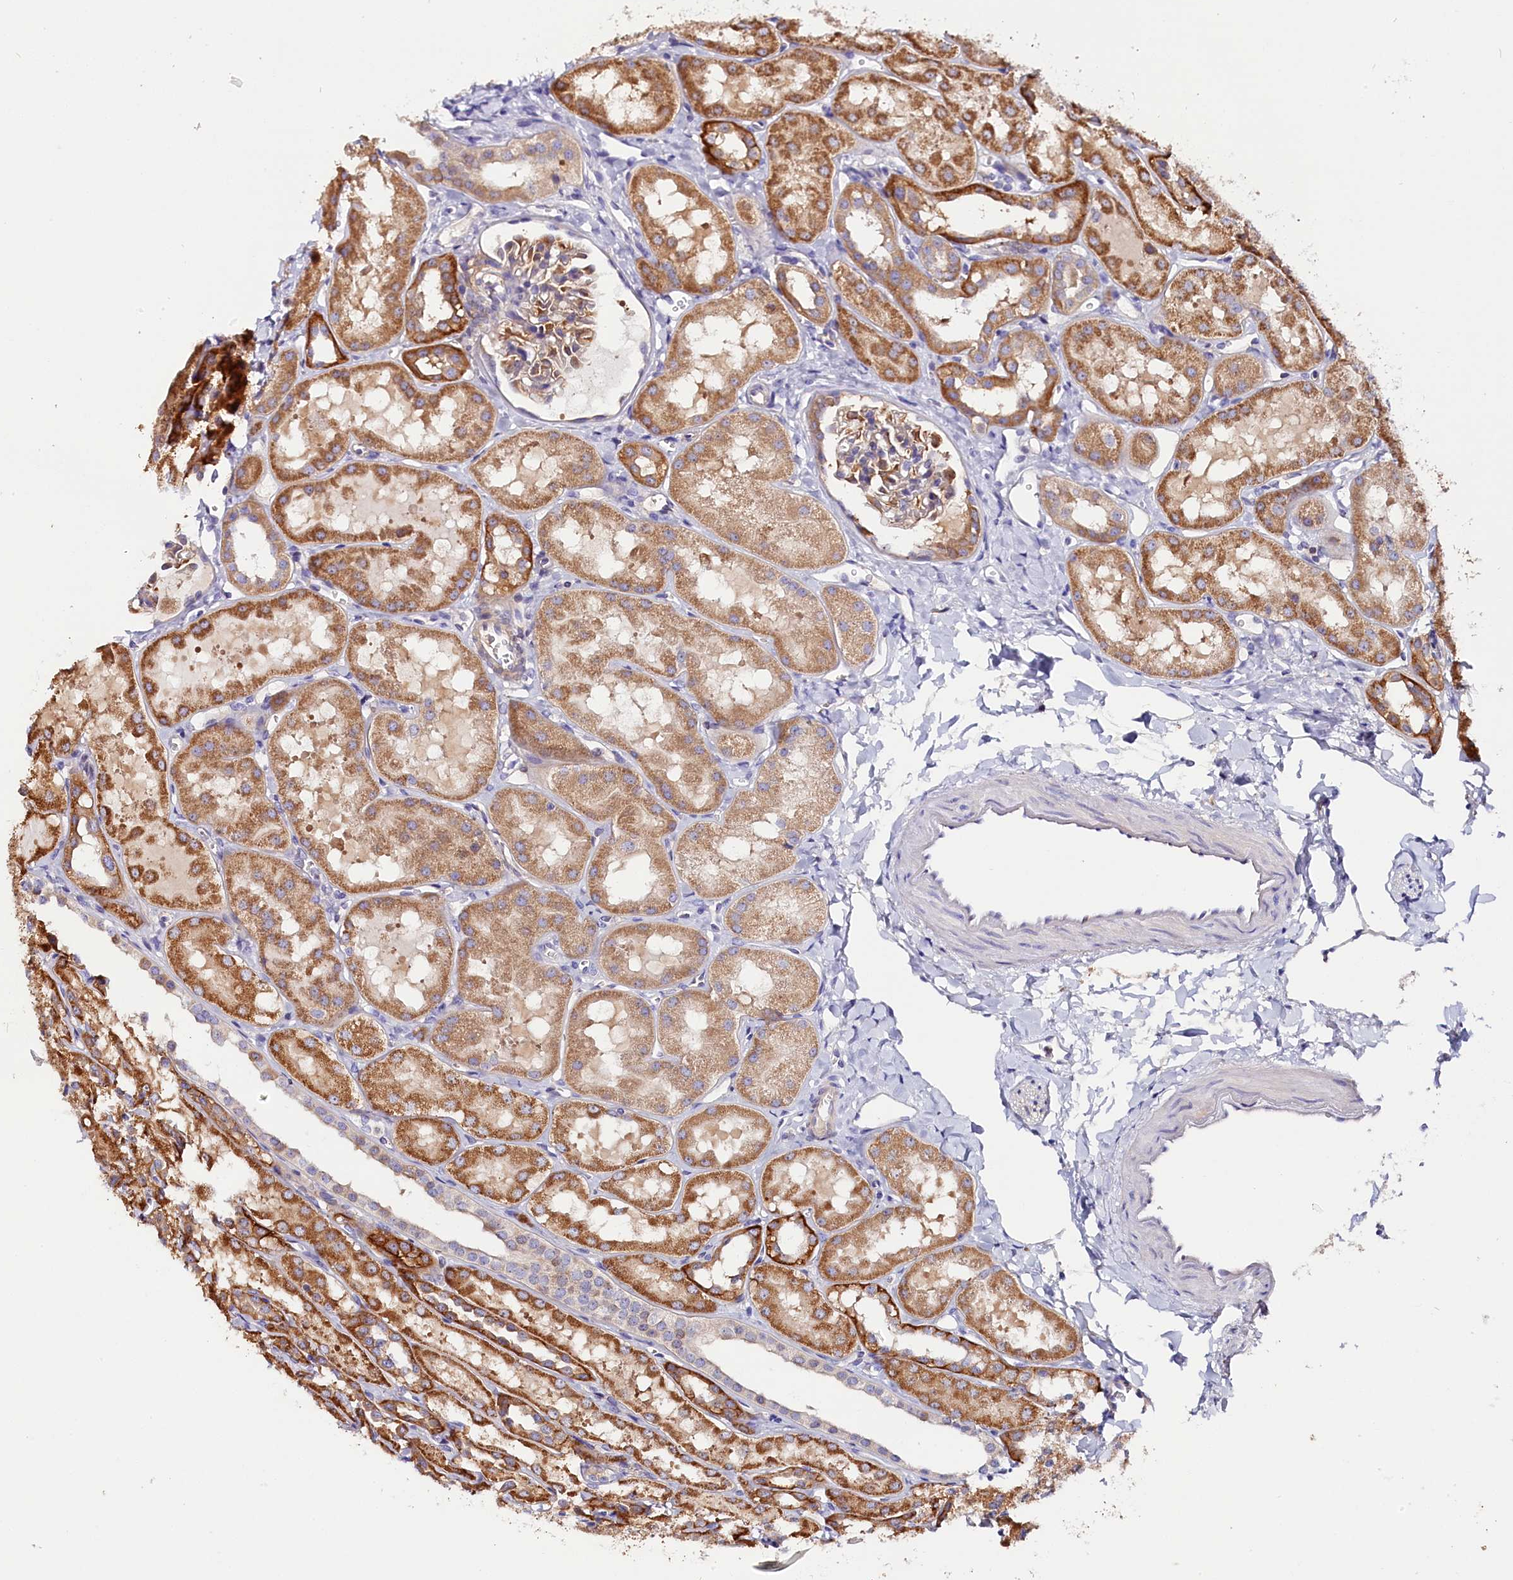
{"staining": {"intensity": "moderate", "quantity": "25%-75%", "location": "cytoplasmic/membranous"}, "tissue": "kidney", "cell_type": "Cells in glomeruli", "image_type": "normal", "snomed": [{"axis": "morphology", "description": "Normal tissue, NOS"}, {"axis": "topography", "description": "Kidney"}, {"axis": "topography", "description": "Urinary bladder"}], "caption": "Moderate cytoplasmic/membranous positivity is appreciated in approximately 25%-75% of cells in glomeruli in benign kidney.", "gene": "KATNB1", "patient": {"sex": "male", "age": 16}}